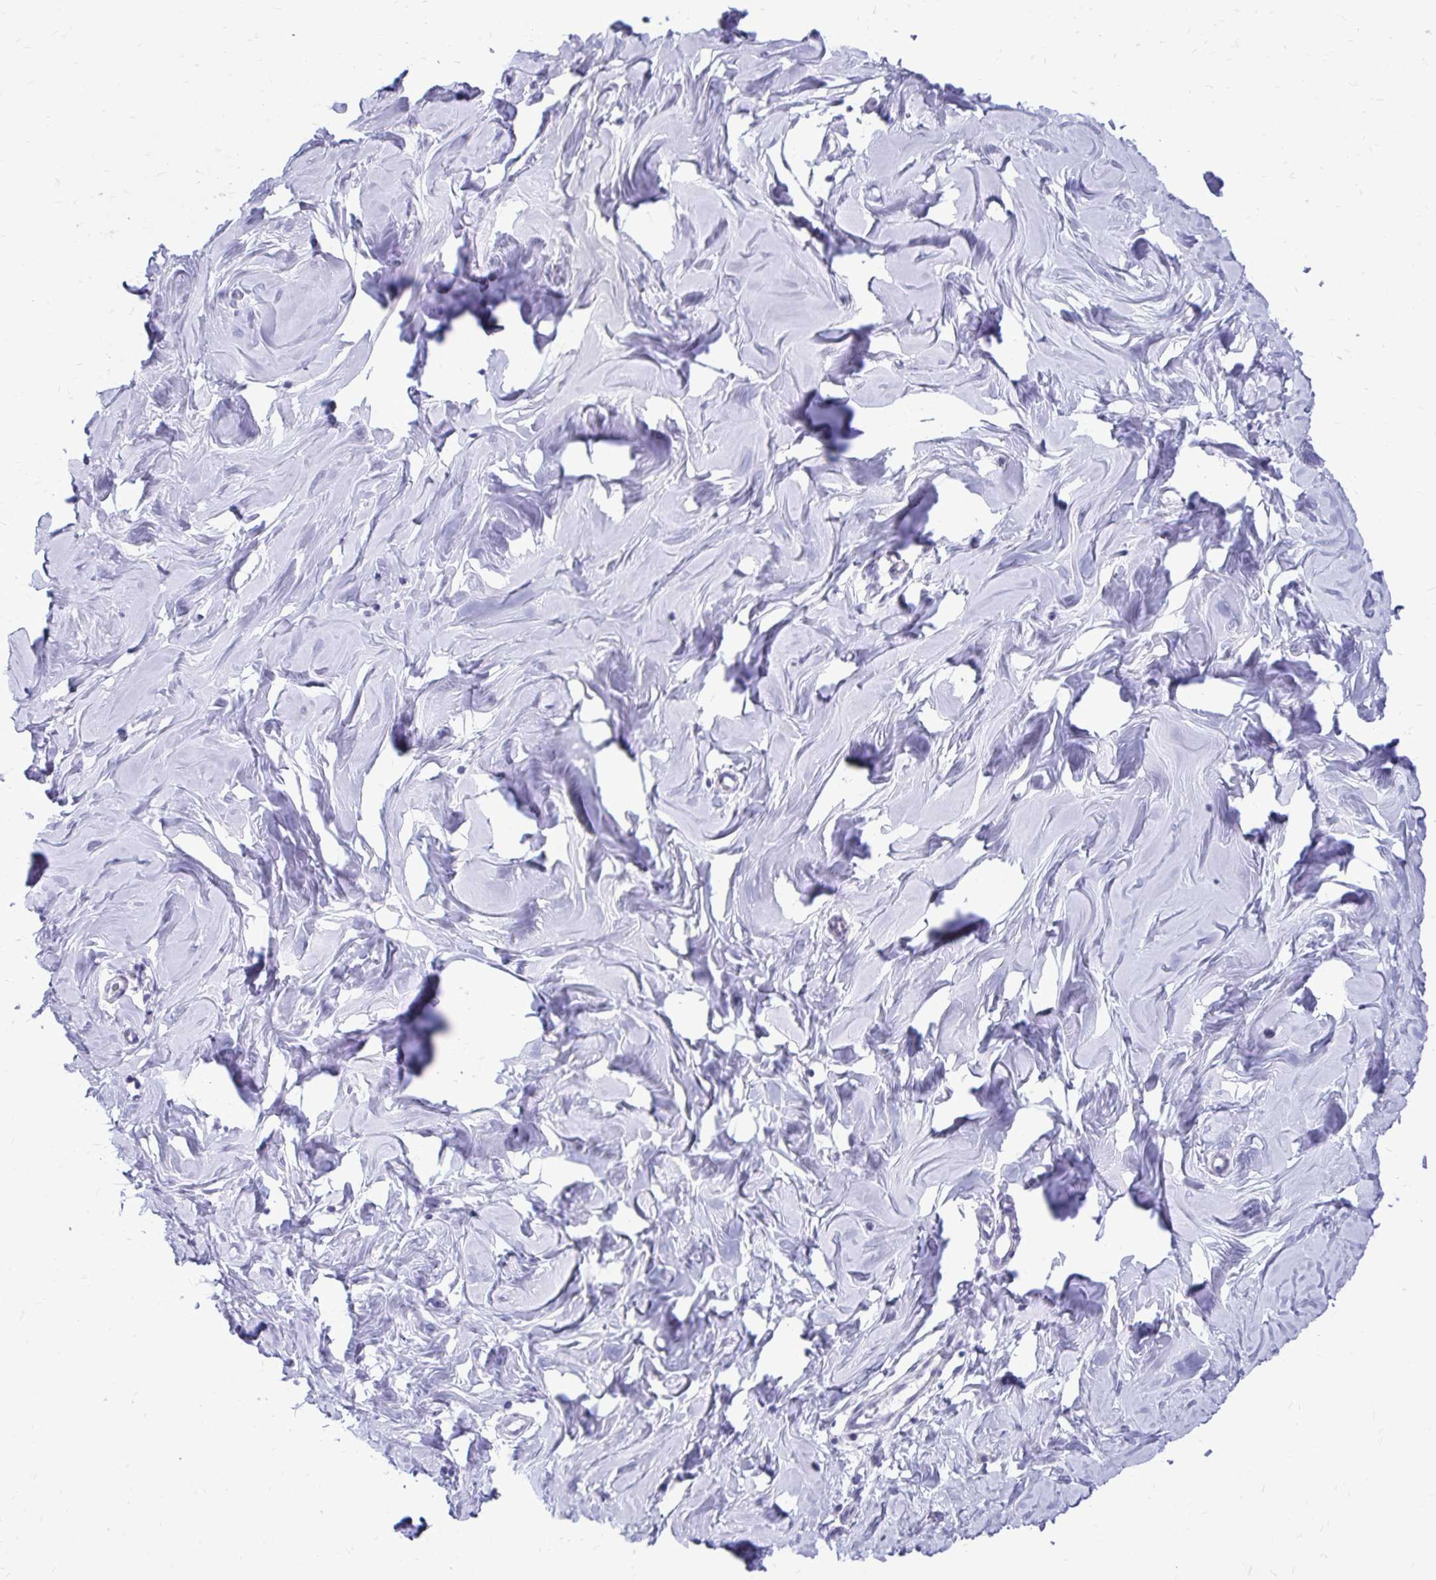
{"staining": {"intensity": "negative", "quantity": "none", "location": "none"}, "tissue": "breast", "cell_type": "Adipocytes", "image_type": "normal", "snomed": [{"axis": "morphology", "description": "Normal tissue, NOS"}, {"axis": "topography", "description": "Breast"}], "caption": "A micrograph of human breast is negative for staining in adipocytes. (Immunohistochemistry, brightfield microscopy, high magnification).", "gene": "LCN15", "patient": {"sex": "female", "age": 27}}